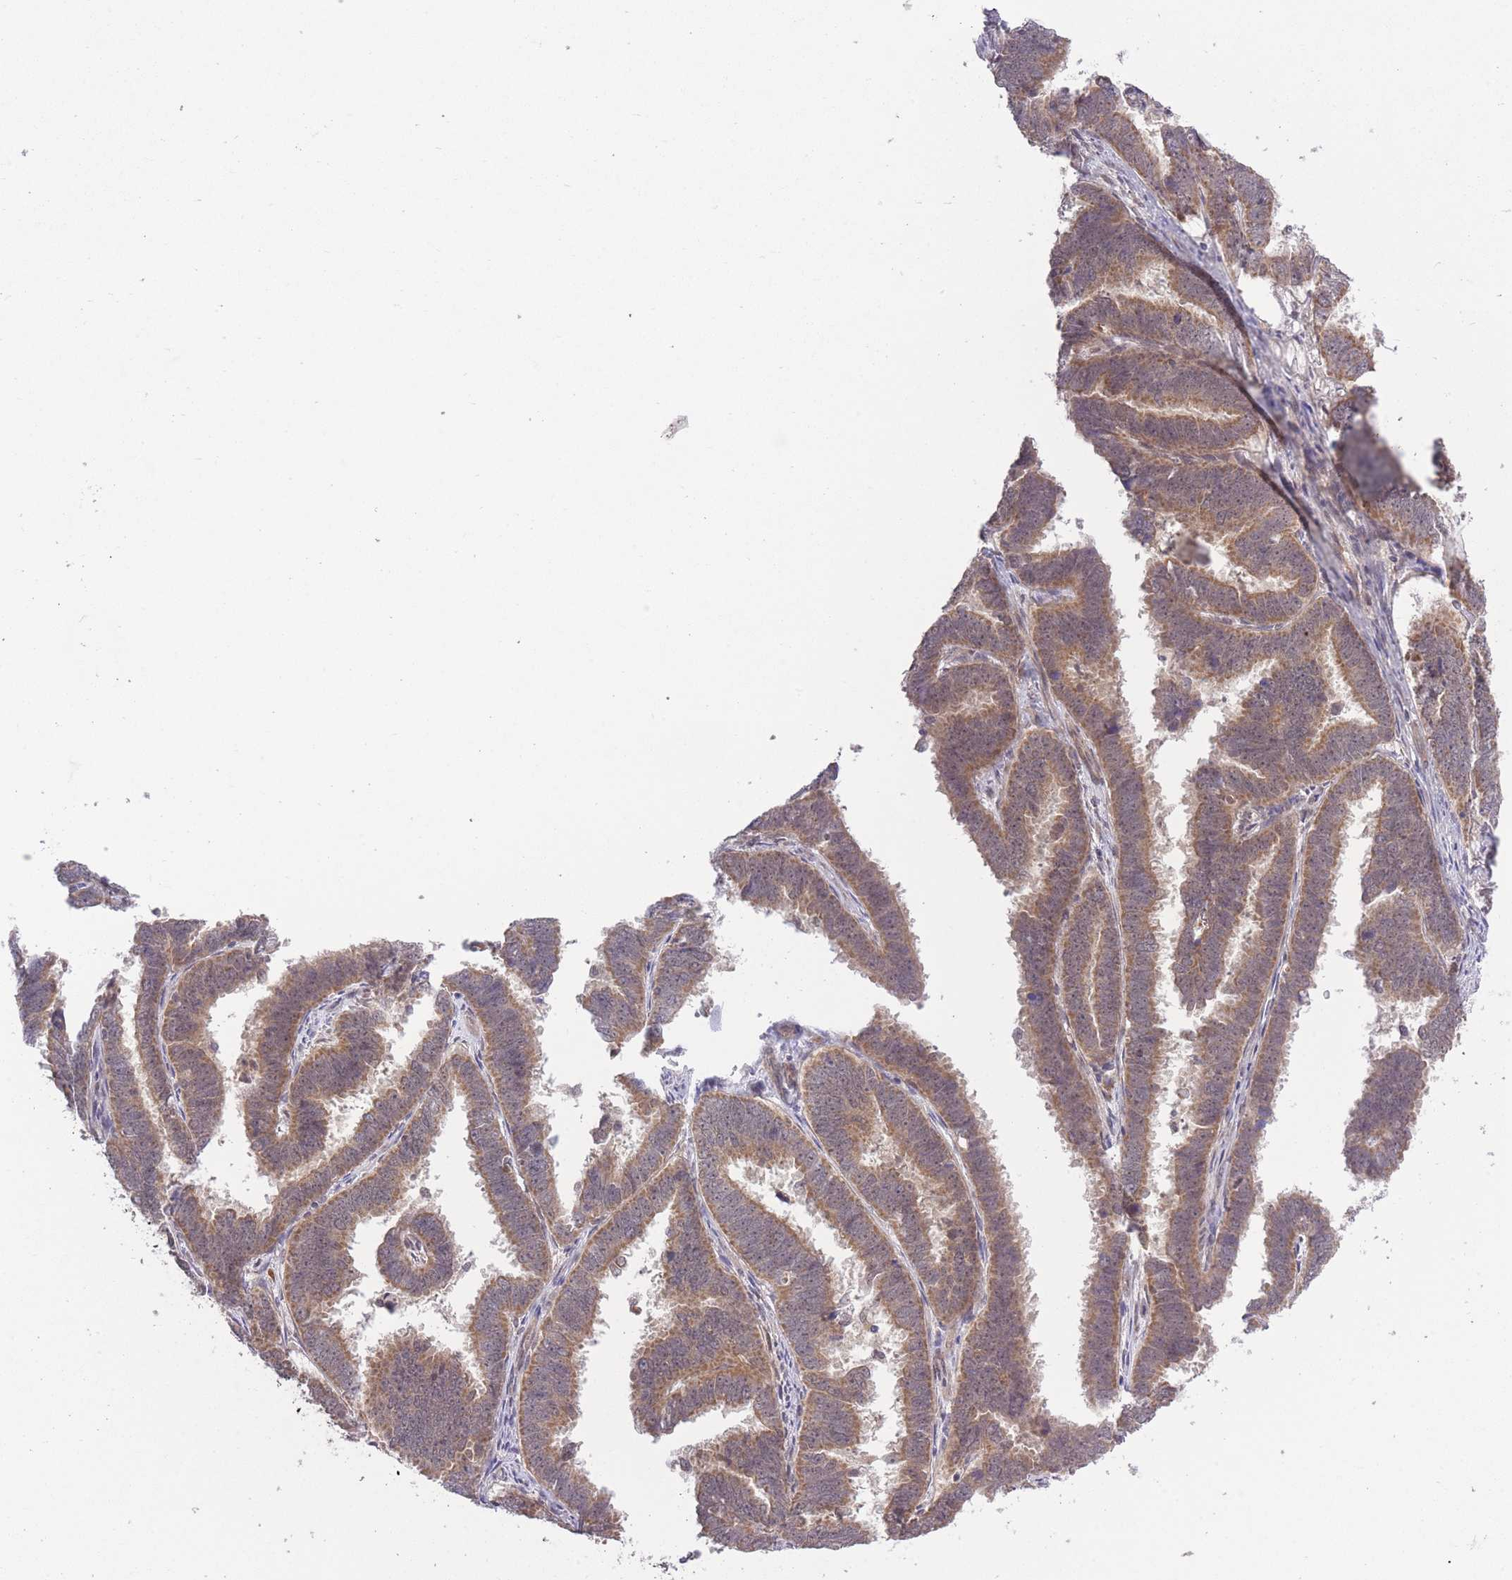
{"staining": {"intensity": "moderate", "quantity": ">75%", "location": "cytoplasmic/membranous"}, "tissue": "endometrial cancer", "cell_type": "Tumor cells", "image_type": "cancer", "snomed": [{"axis": "morphology", "description": "Adenocarcinoma, NOS"}, {"axis": "topography", "description": "Endometrium"}], "caption": "This histopathology image shows endometrial cancer (adenocarcinoma) stained with immunohistochemistry (IHC) to label a protein in brown. The cytoplasmic/membranous of tumor cells show moderate positivity for the protein. Nuclei are counter-stained blue.", "gene": "ELOA2", "patient": {"sex": "female", "age": 75}}